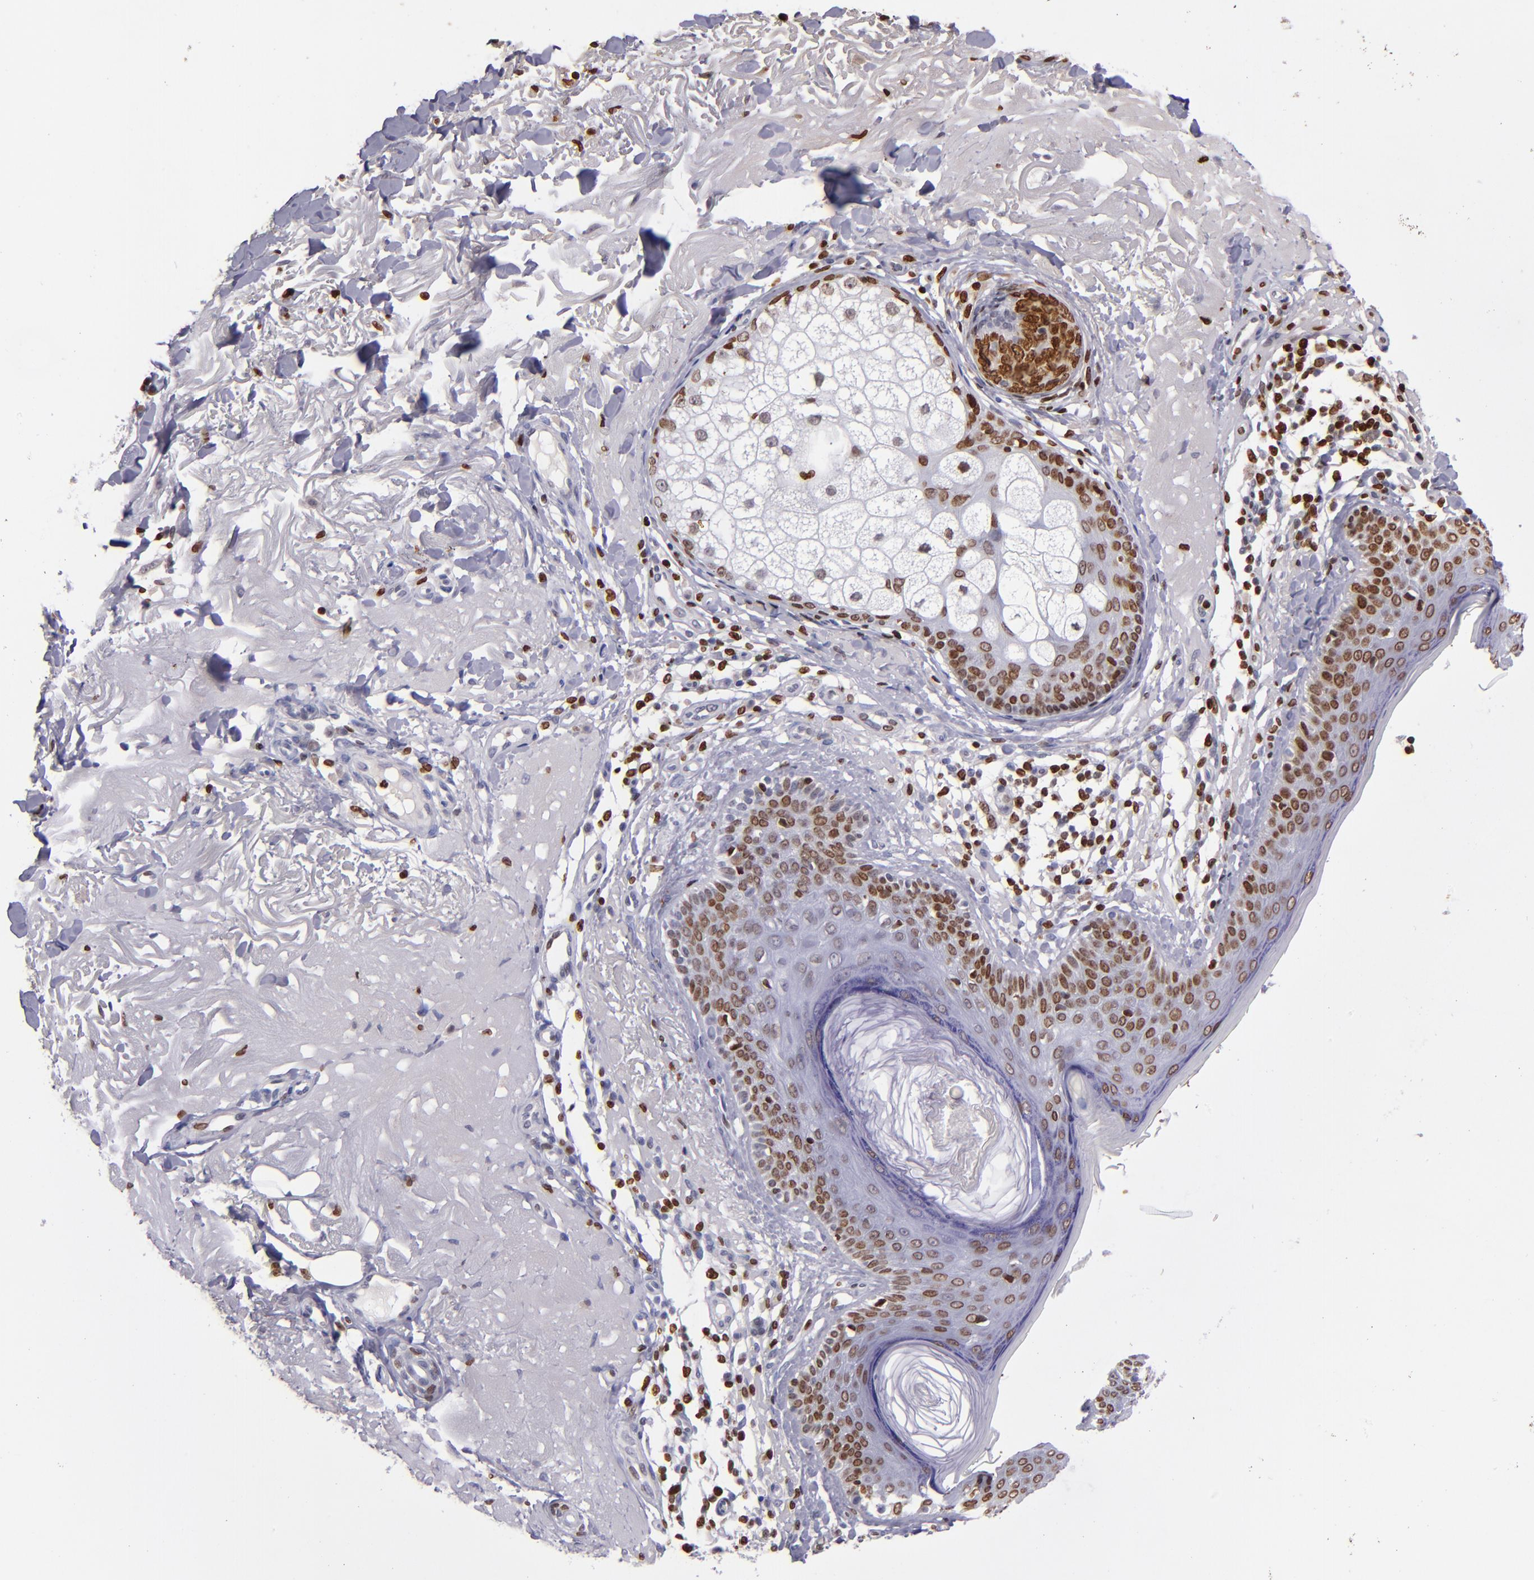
{"staining": {"intensity": "moderate", "quantity": ">75%", "location": "nuclear"}, "tissue": "skin cancer", "cell_type": "Tumor cells", "image_type": "cancer", "snomed": [{"axis": "morphology", "description": "Basal cell carcinoma"}, {"axis": "topography", "description": "Skin"}], "caption": "A high-resolution image shows immunohistochemistry (IHC) staining of skin cancer (basal cell carcinoma), which reveals moderate nuclear expression in approximately >75% of tumor cells.", "gene": "CDKL5", "patient": {"sex": "male", "age": 74}}